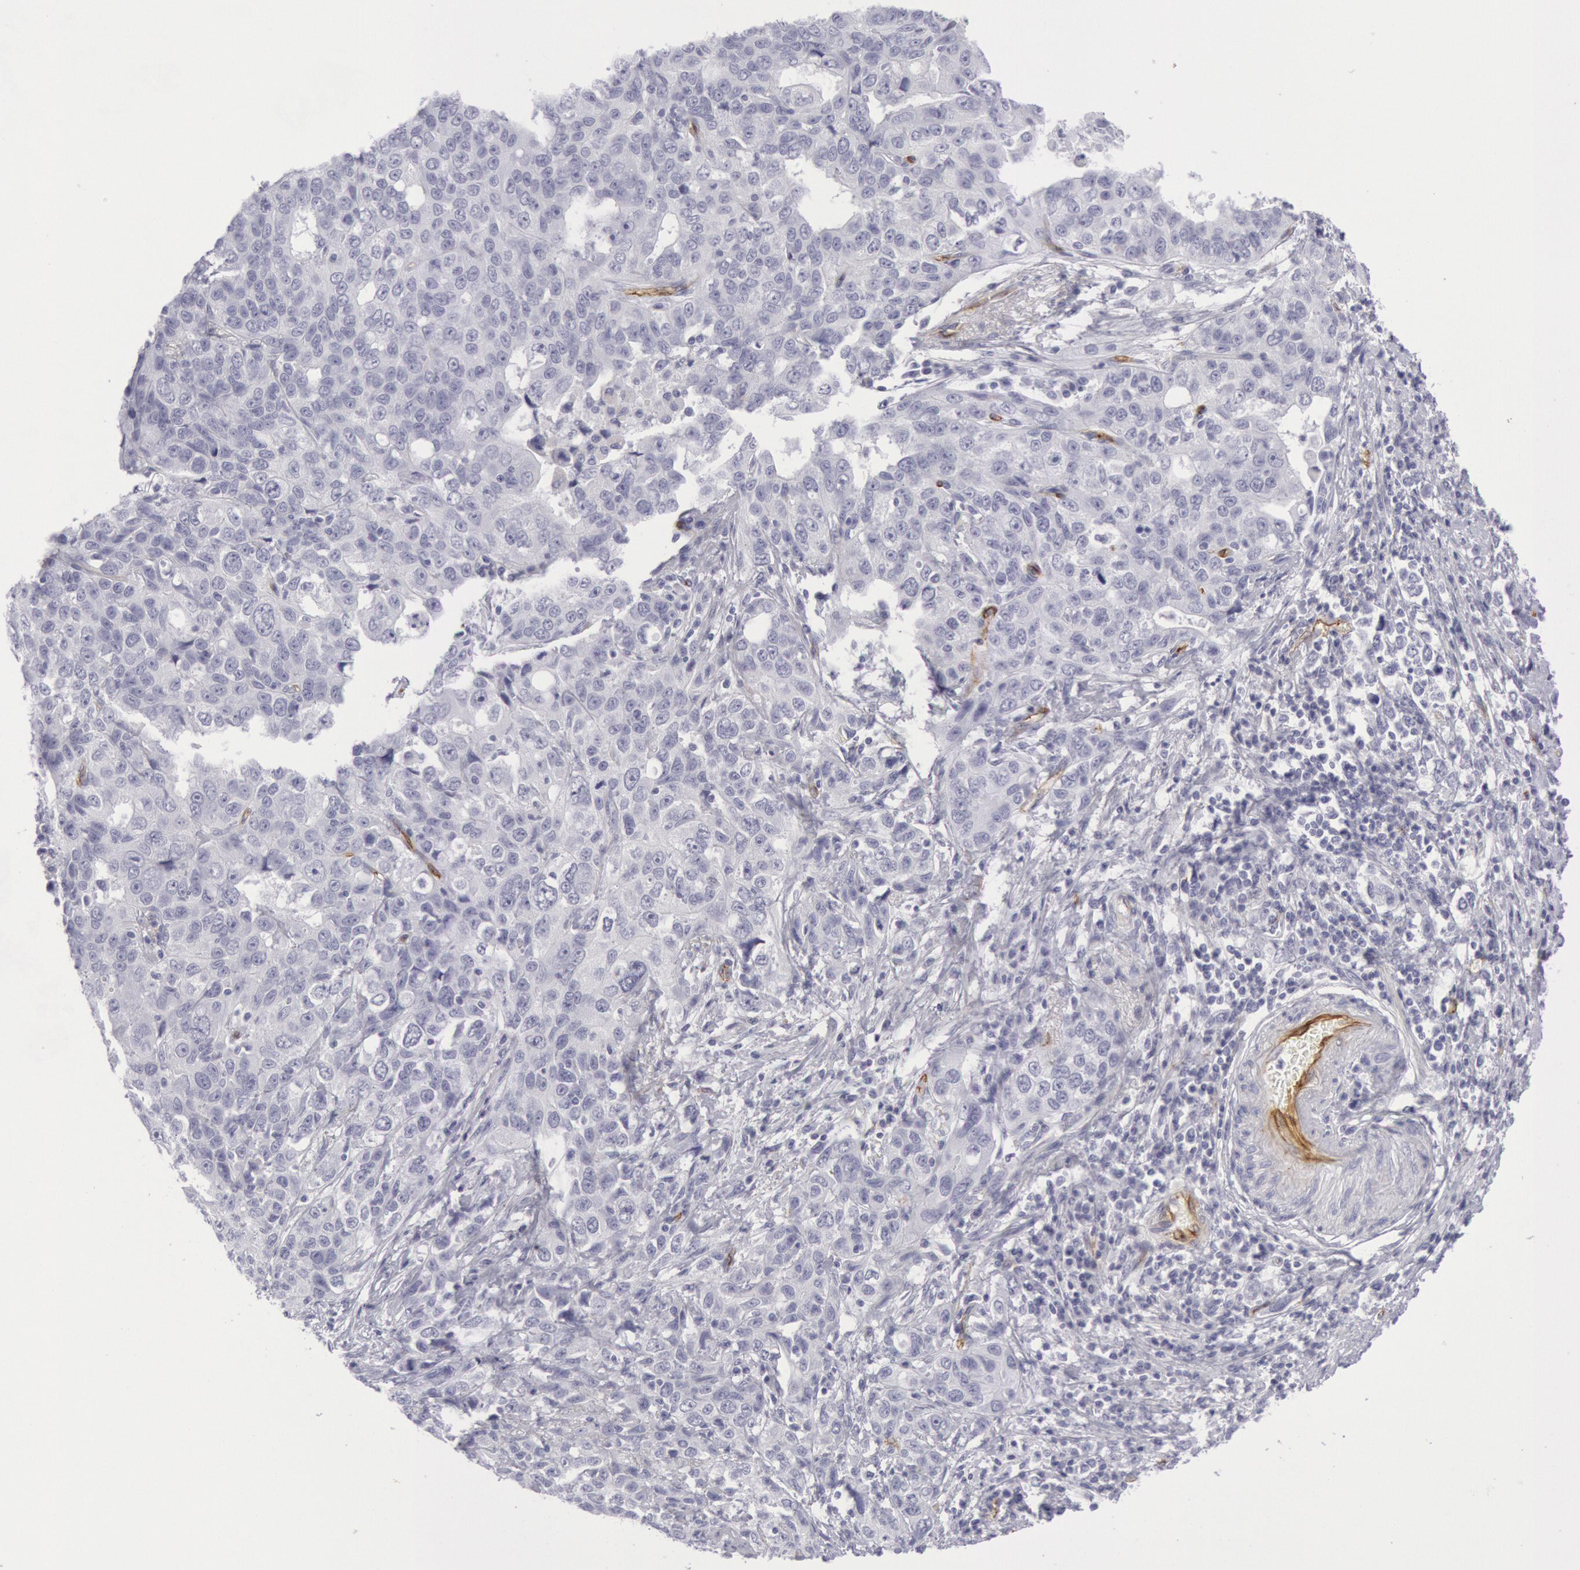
{"staining": {"intensity": "negative", "quantity": "none", "location": "none"}, "tissue": "stomach cancer", "cell_type": "Tumor cells", "image_type": "cancer", "snomed": [{"axis": "morphology", "description": "Adenocarcinoma, NOS"}, {"axis": "topography", "description": "Stomach, upper"}], "caption": "Stomach cancer stained for a protein using immunohistochemistry (IHC) reveals no staining tumor cells.", "gene": "CDH13", "patient": {"sex": "male", "age": 76}}